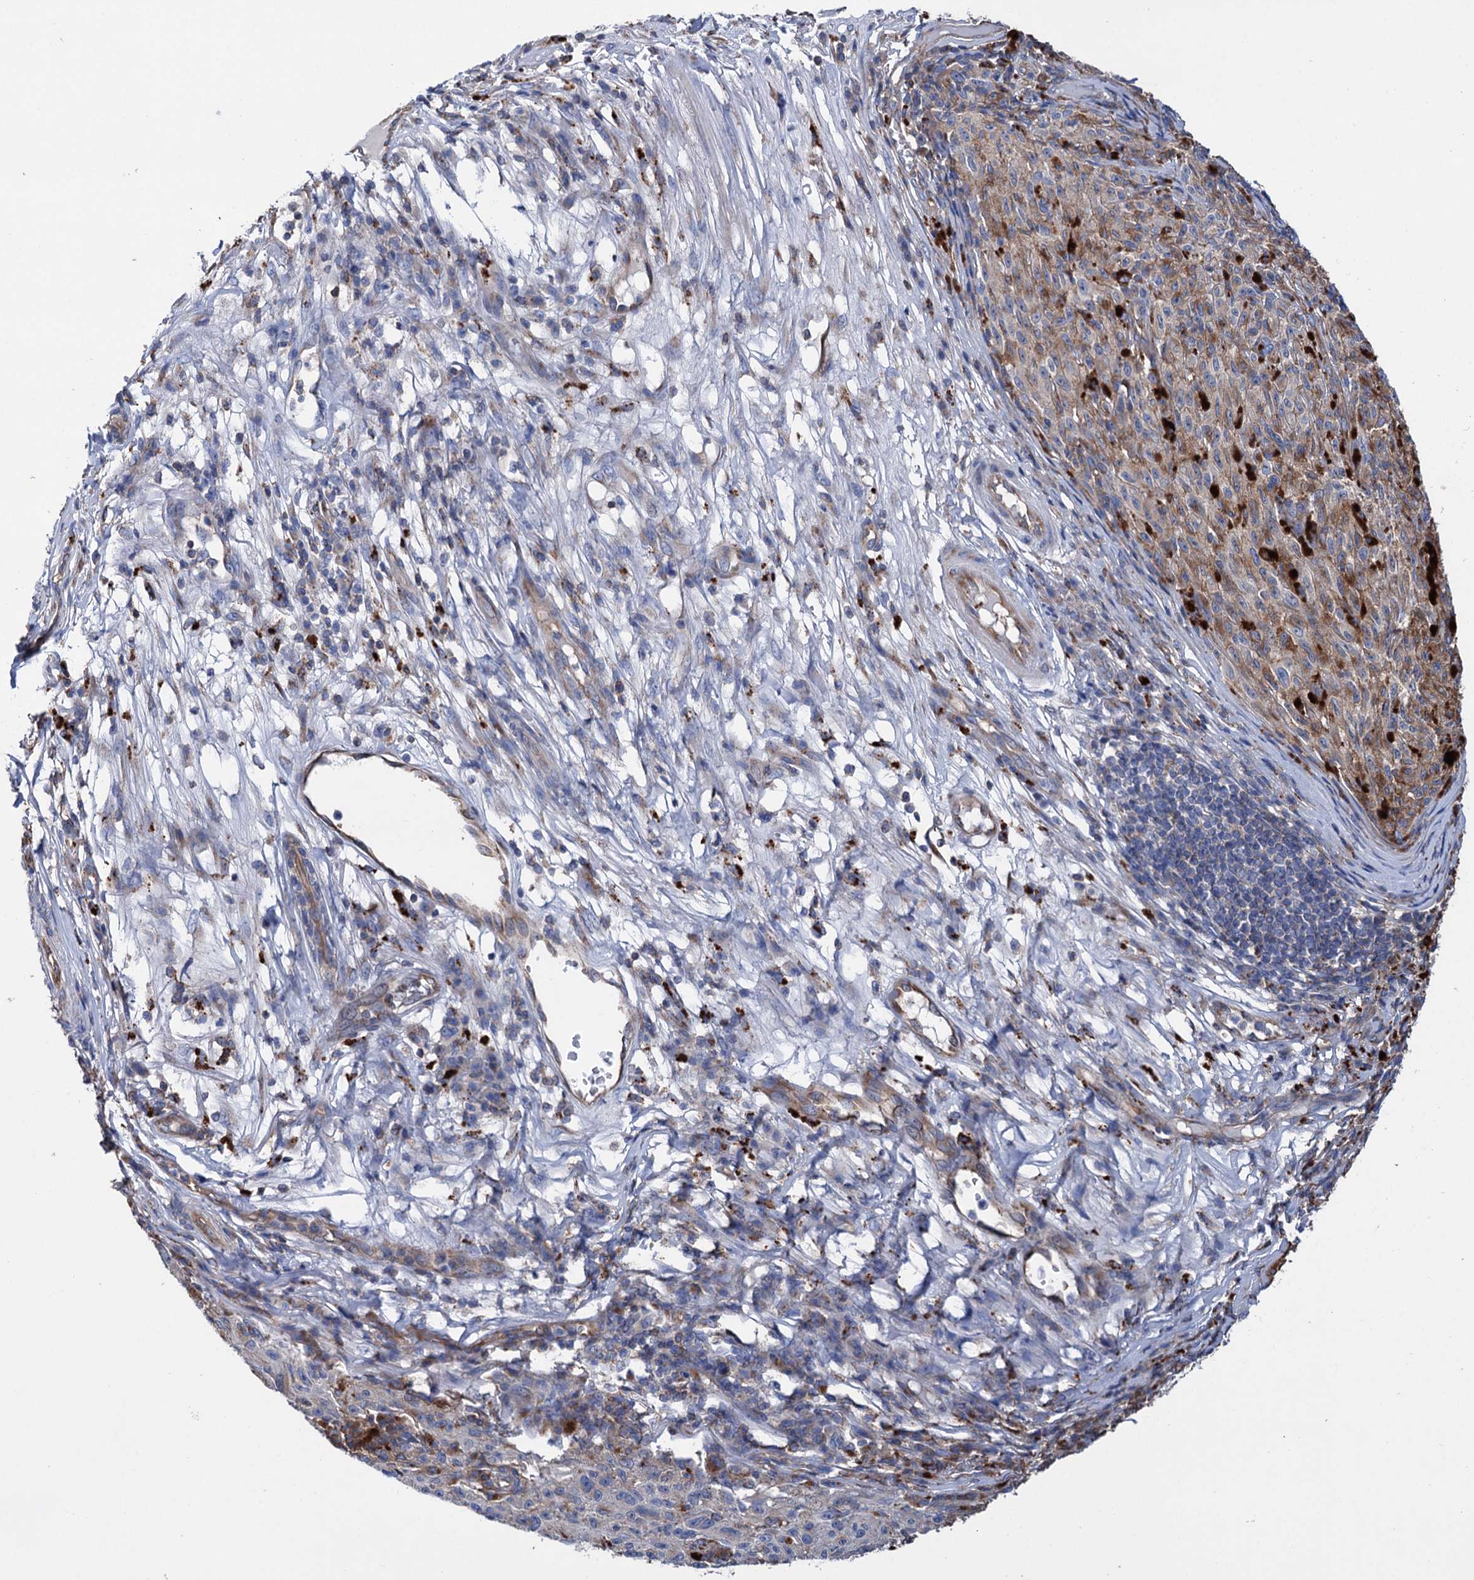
{"staining": {"intensity": "moderate", "quantity": "<25%", "location": "cytoplasmic/membranous"}, "tissue": "melanoma", "cell_type": "Tumor cells", "image_type": "cancer", "snomed": [{"axis": "morphology", "description": "Malignant melanoma, NOS"}, {"axis": "topography", "description": "Skin"}], "caption": "Malignant melanoma was stained to show a protein in brown. There is low levels of moderate cytoplasmic/membranous expression in about <25% of tumor cells.", "gene": "SCPEP1", "patient": {"sex": "female", "age": 82}}